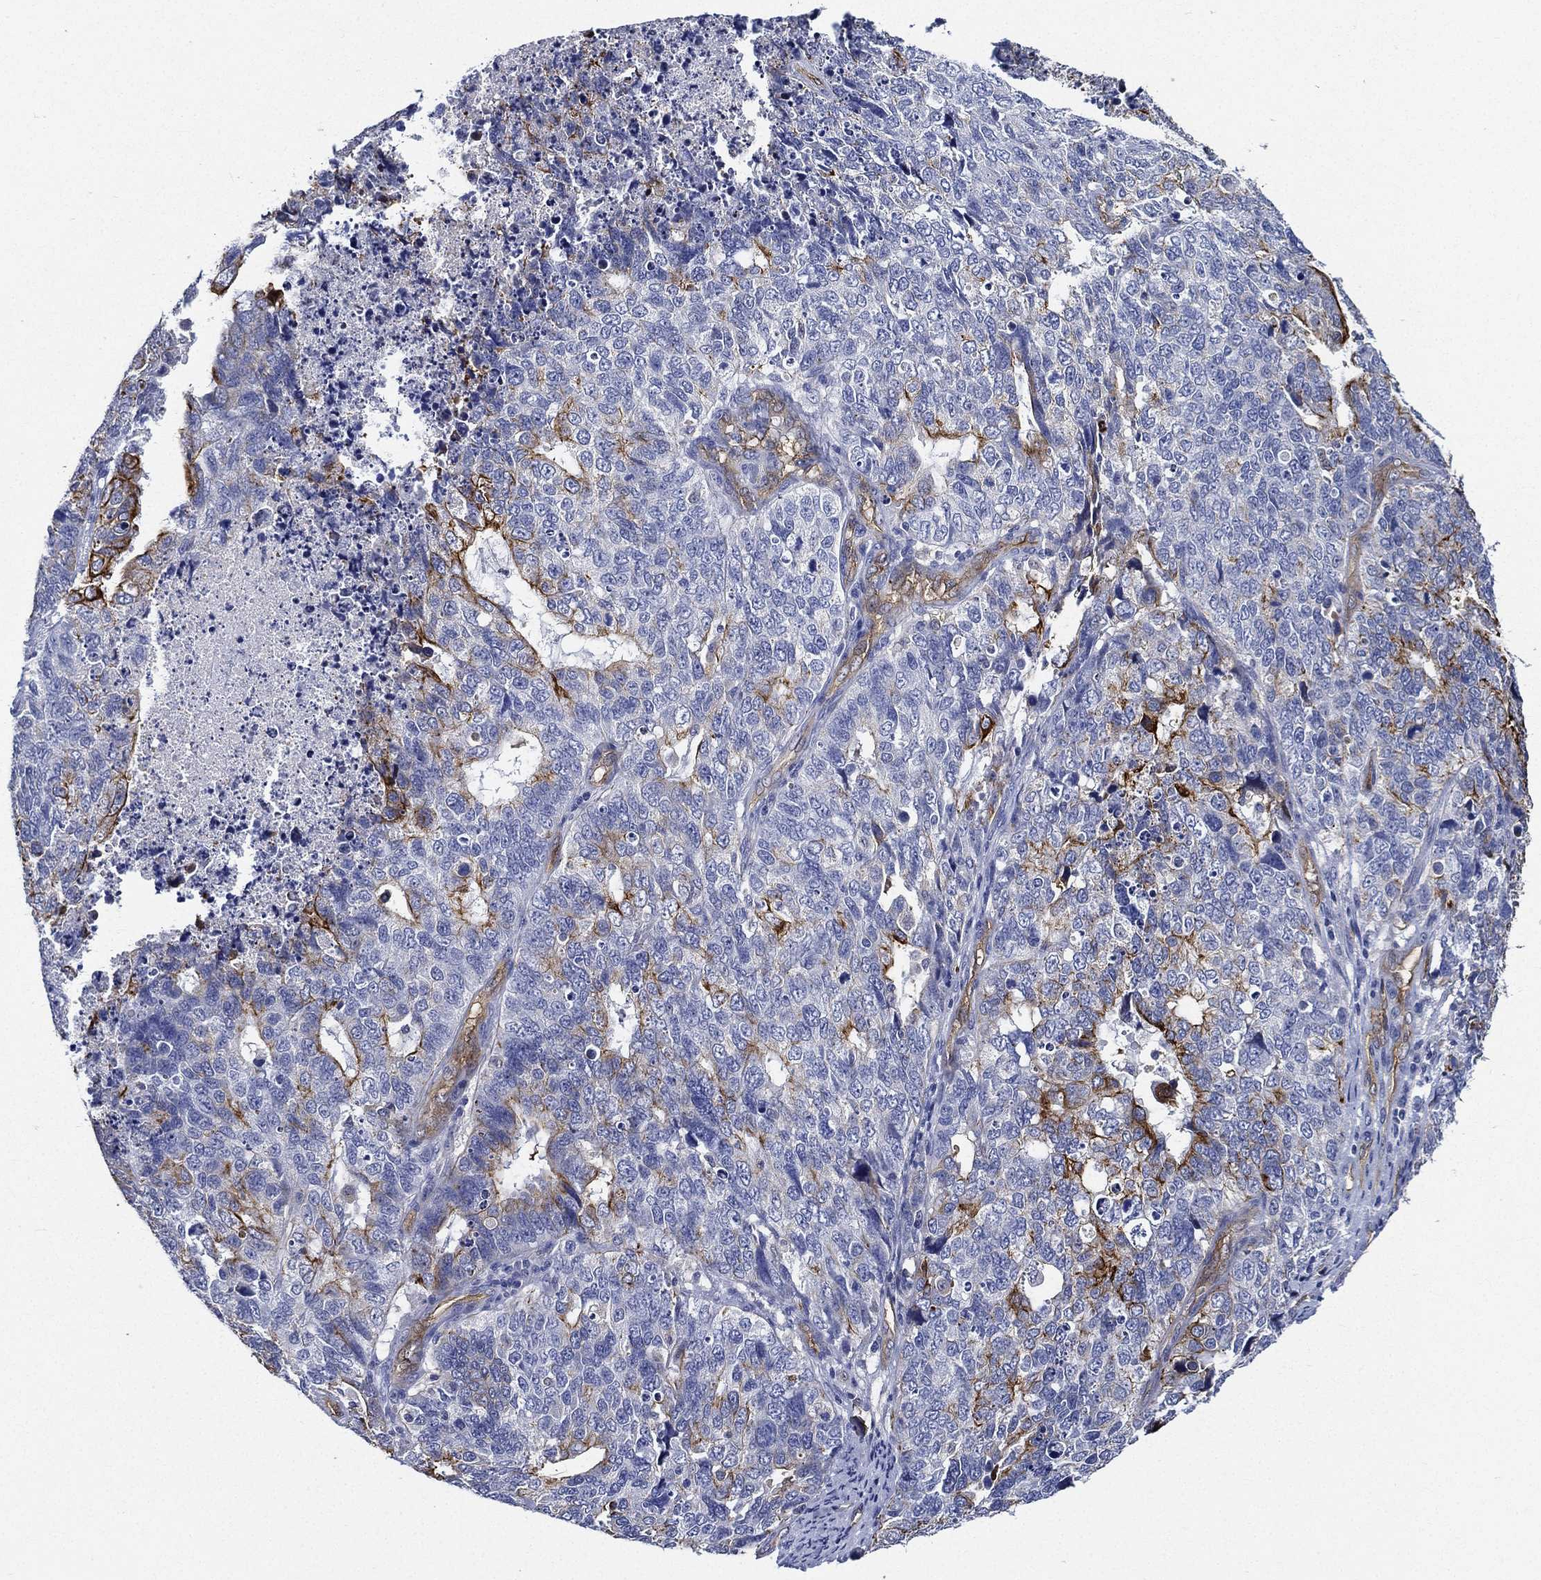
{"staining": {"intensity": "strong", "quantity": "<25%", "location": "cytoplasmic/membranous"}, "tissue": "cervical cancer", "cell_type": "Tumor cells", "image_type": "cancer", "snomed": [{"axis": "morphology", "description": "Squamous cell carcinoma, NOS"}, {"axis": "topography", "description": "Cervix"}], "caption": "The image demonstrates immunohistochemical staining of cervical cancer (squamous cell carcinoma). There is strong cytoplasmic/membranous expression is present in about <25% of tumor cells.", "gene": "NEDD9", "patient": {"sex": "female", "age": 63}}